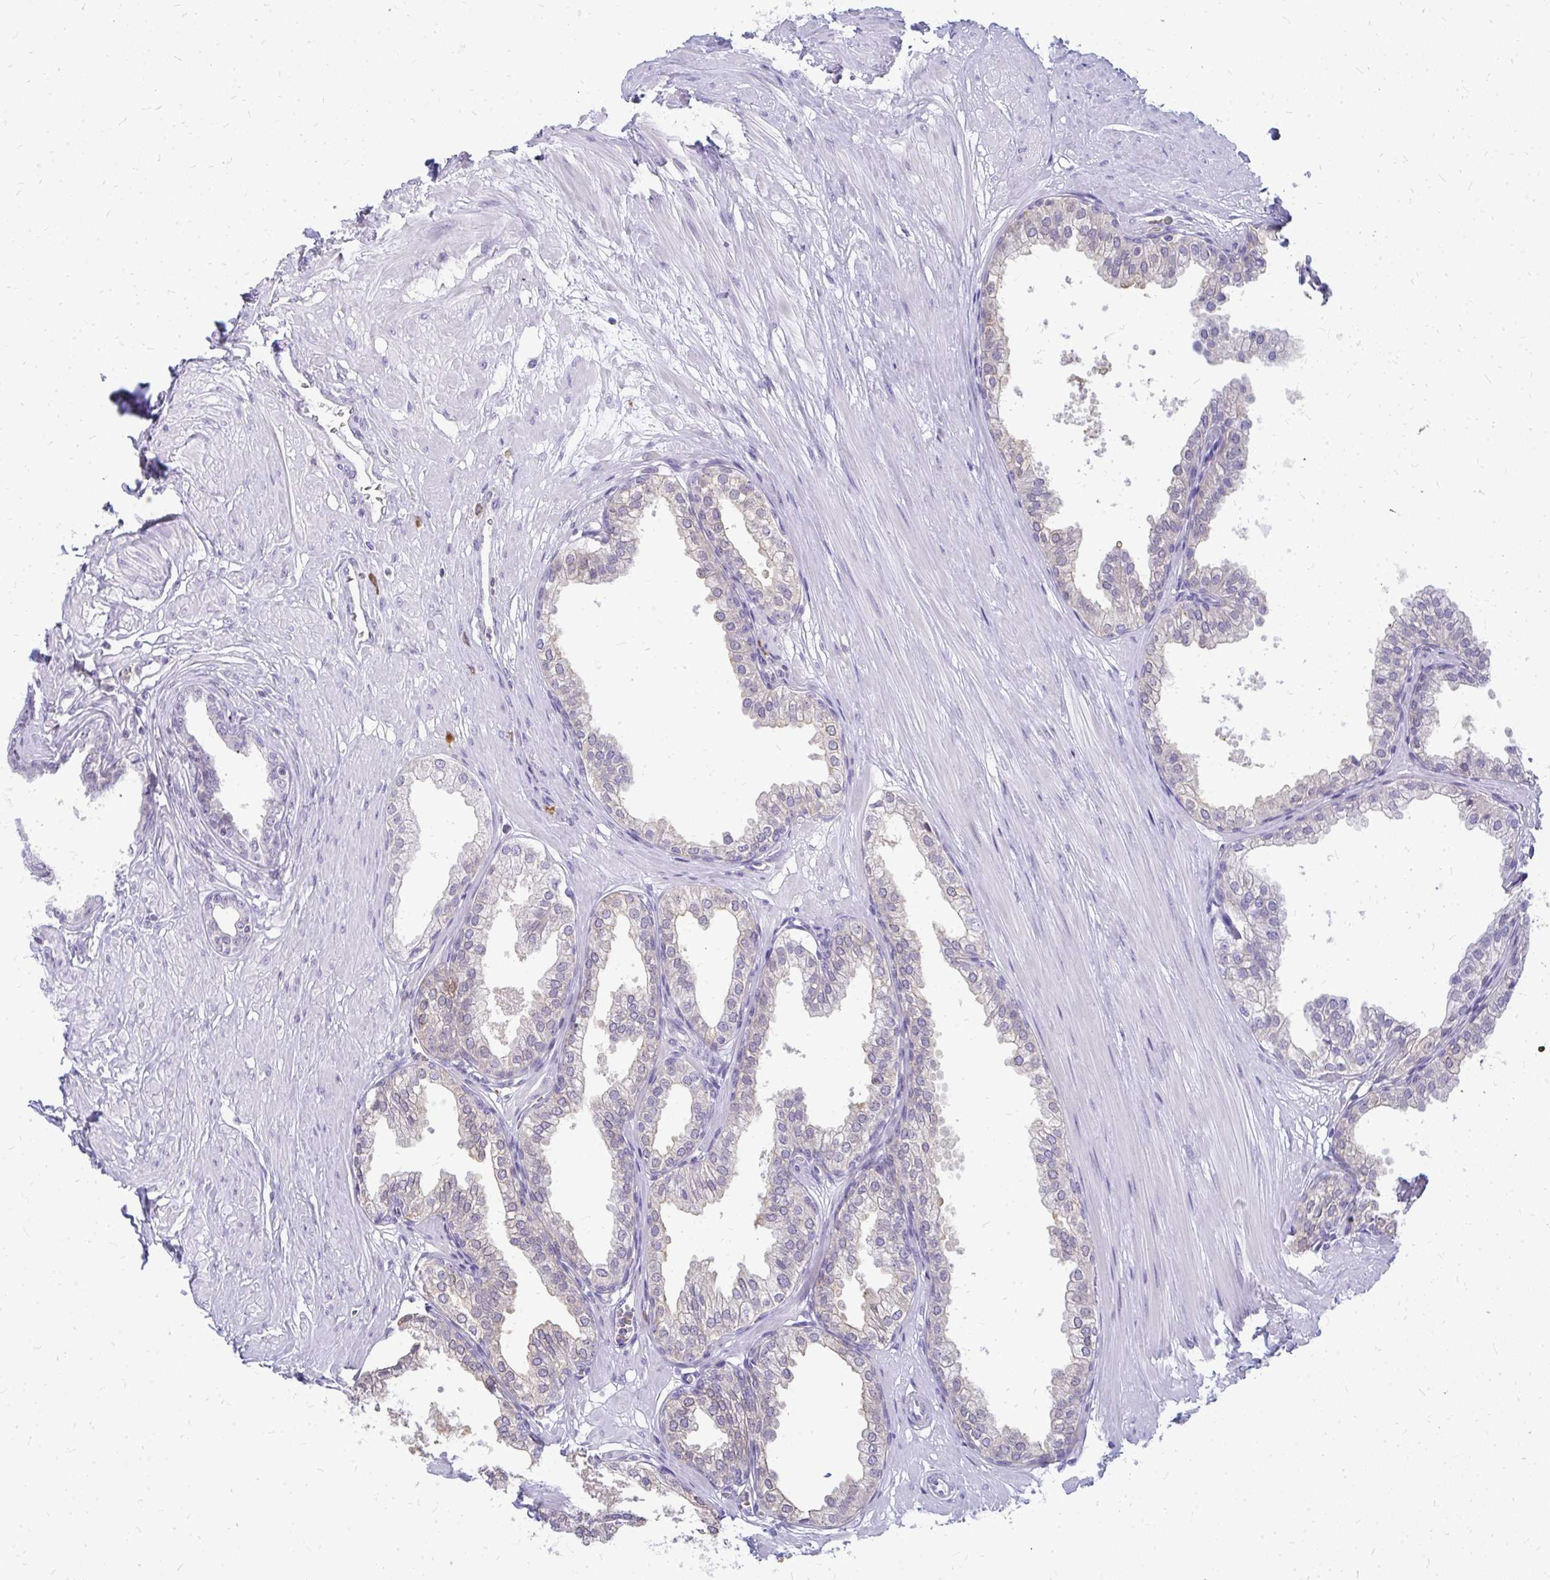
{"staining": {"intensity": "negative", "quantity": "none", "location": "none"}, "tissue": "prostate", "cell_type": "Glandular cells", "image_type": "normal", "snomed": [{"axis": "morphology", "description": "Normal tissue, NOS"}, {"axis": "topography", "description": "Prostate"}, {"axis": "topography", "description": "Peripheral nerve tissue"}], "caption": "Protein analysis of unremarkable prostate exhibits no significant expression in glandular cells.", "gene": "FAM9A", "patient": {"sex": "male", "age": 55}}